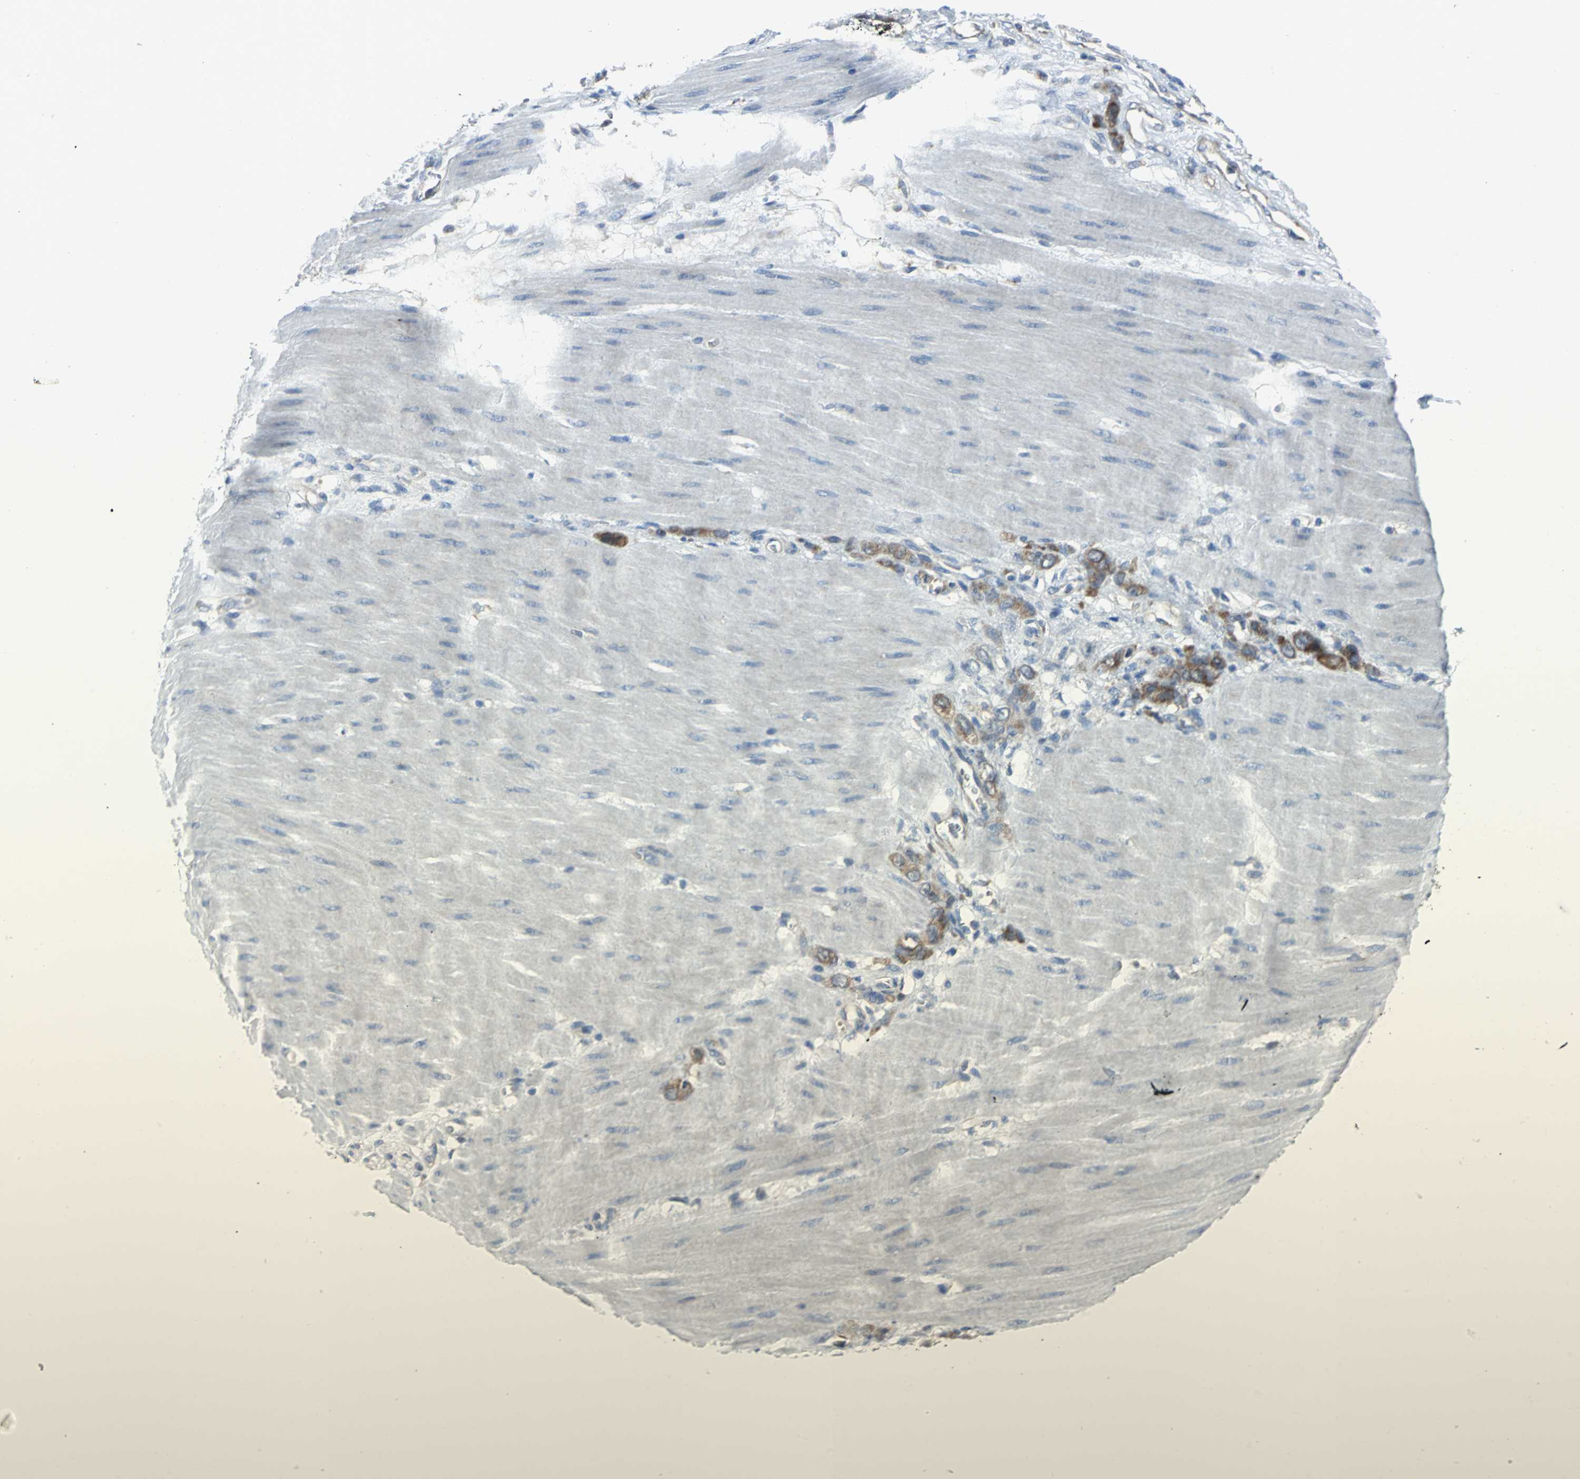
{"staining": {"intensity": "moderate", "quantity": ">75%", "location": "cytoplasmic/membranous"}, "tissue": "stomach cancer", "cell_type": "Tumor cells", "image_type": "cancer", "snomed": [{"axis": "morphology", "description": "Adenocarcinoma, NOS"}, {"axis": "topography", "description": "Stomach"}], "caption": "This micrograph exhibits immunohistochemistry (IHC) staining of adenocarcinoma (stomach), with medium moderate cytoplasmic/membranous staining in approximately >75% of tumor cells.", "gene": "EIF5A", "patient": {"sex": "male", "age": 82}}